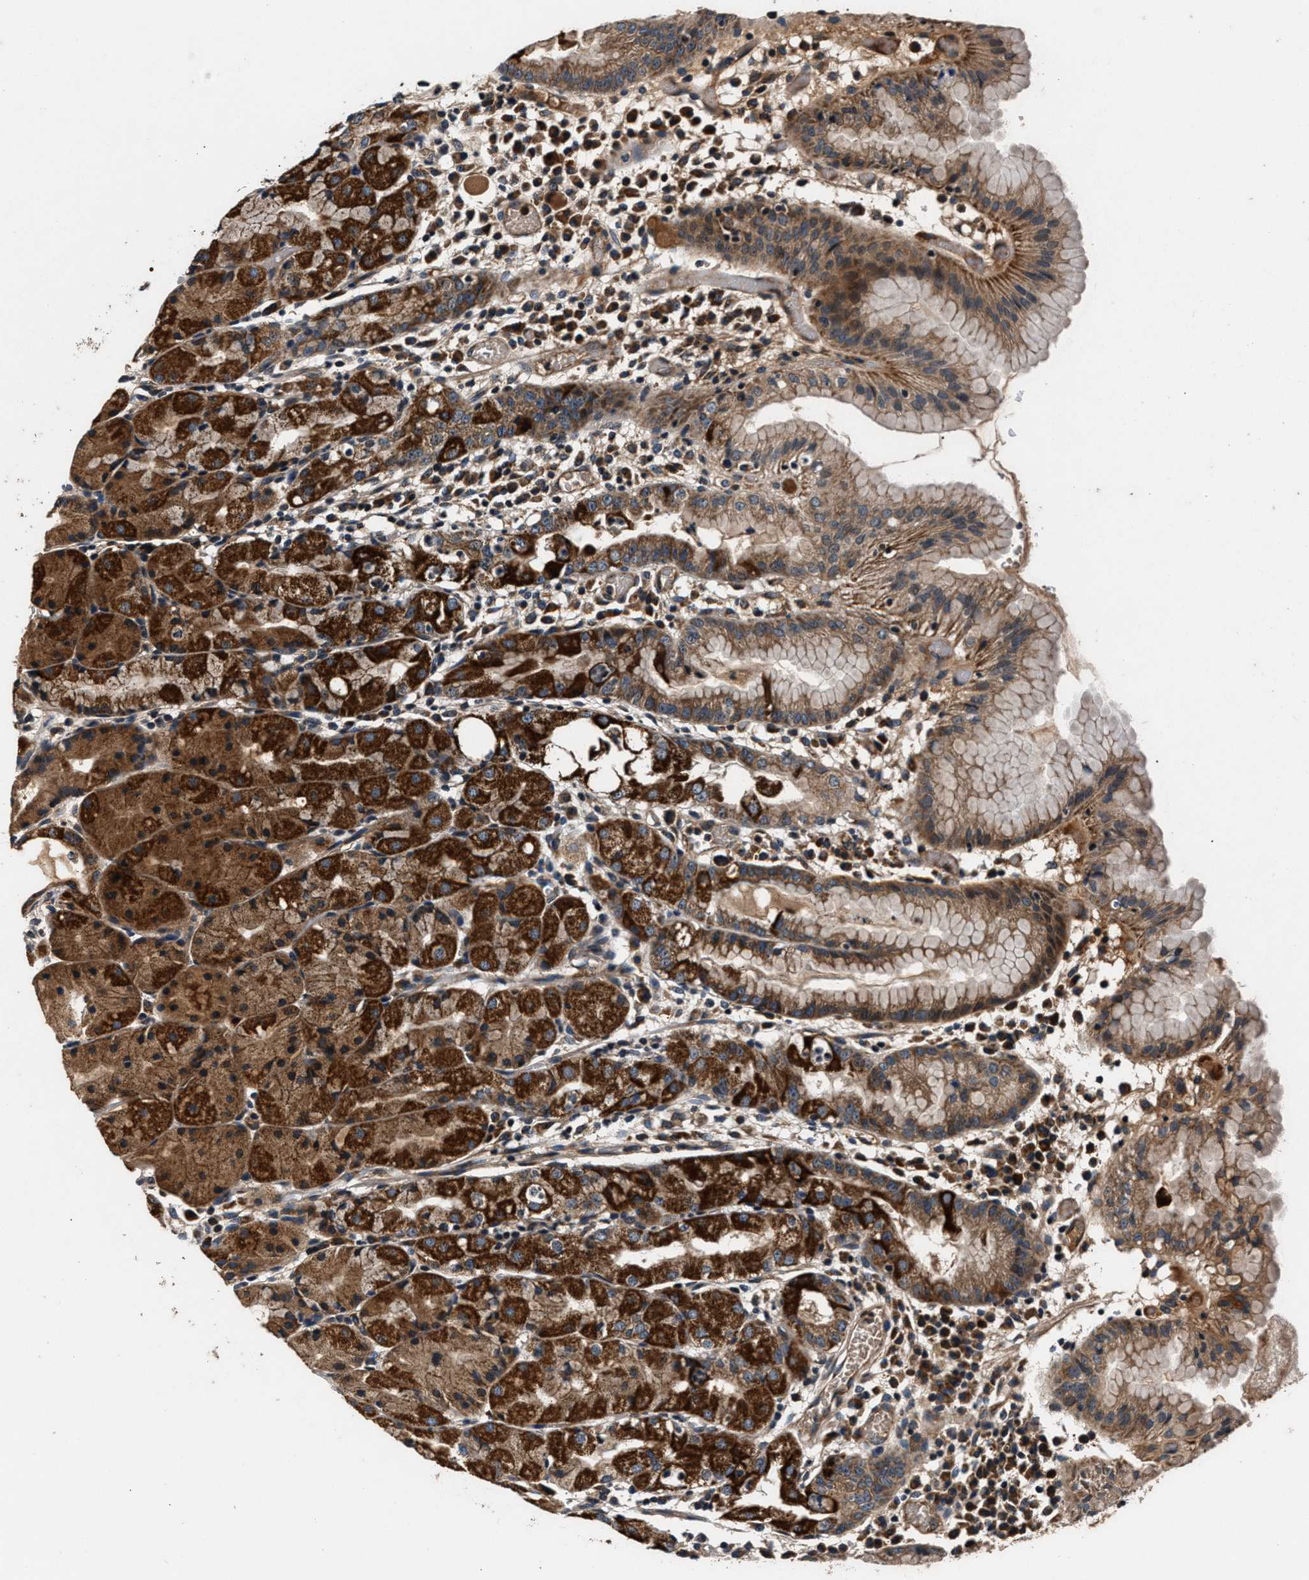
{"staining": {"intensity": "strong", "quantity": "25%-75%", "location": "cytoplasmic/membranous"}, "tissue": "stomach", "cell_type": "Glandular cells", "image_type": "normal", "snomed": [{"axis": "morphology", "description": "Normal tissue, NOS"}, {"axis": "topography", "description": "Stomach"}, {"axis": "topography", "description": "Stomach, lower"}], "caption": "Immunohistochemistry micrograph of normal stomach stained for a protein (brown), which shows high levels of strong cytoplasmic/membranous expression in about 25%-75% of glandular cells.", "gene": "IMMT", "patient": {"sex": "female", "age": 75}}